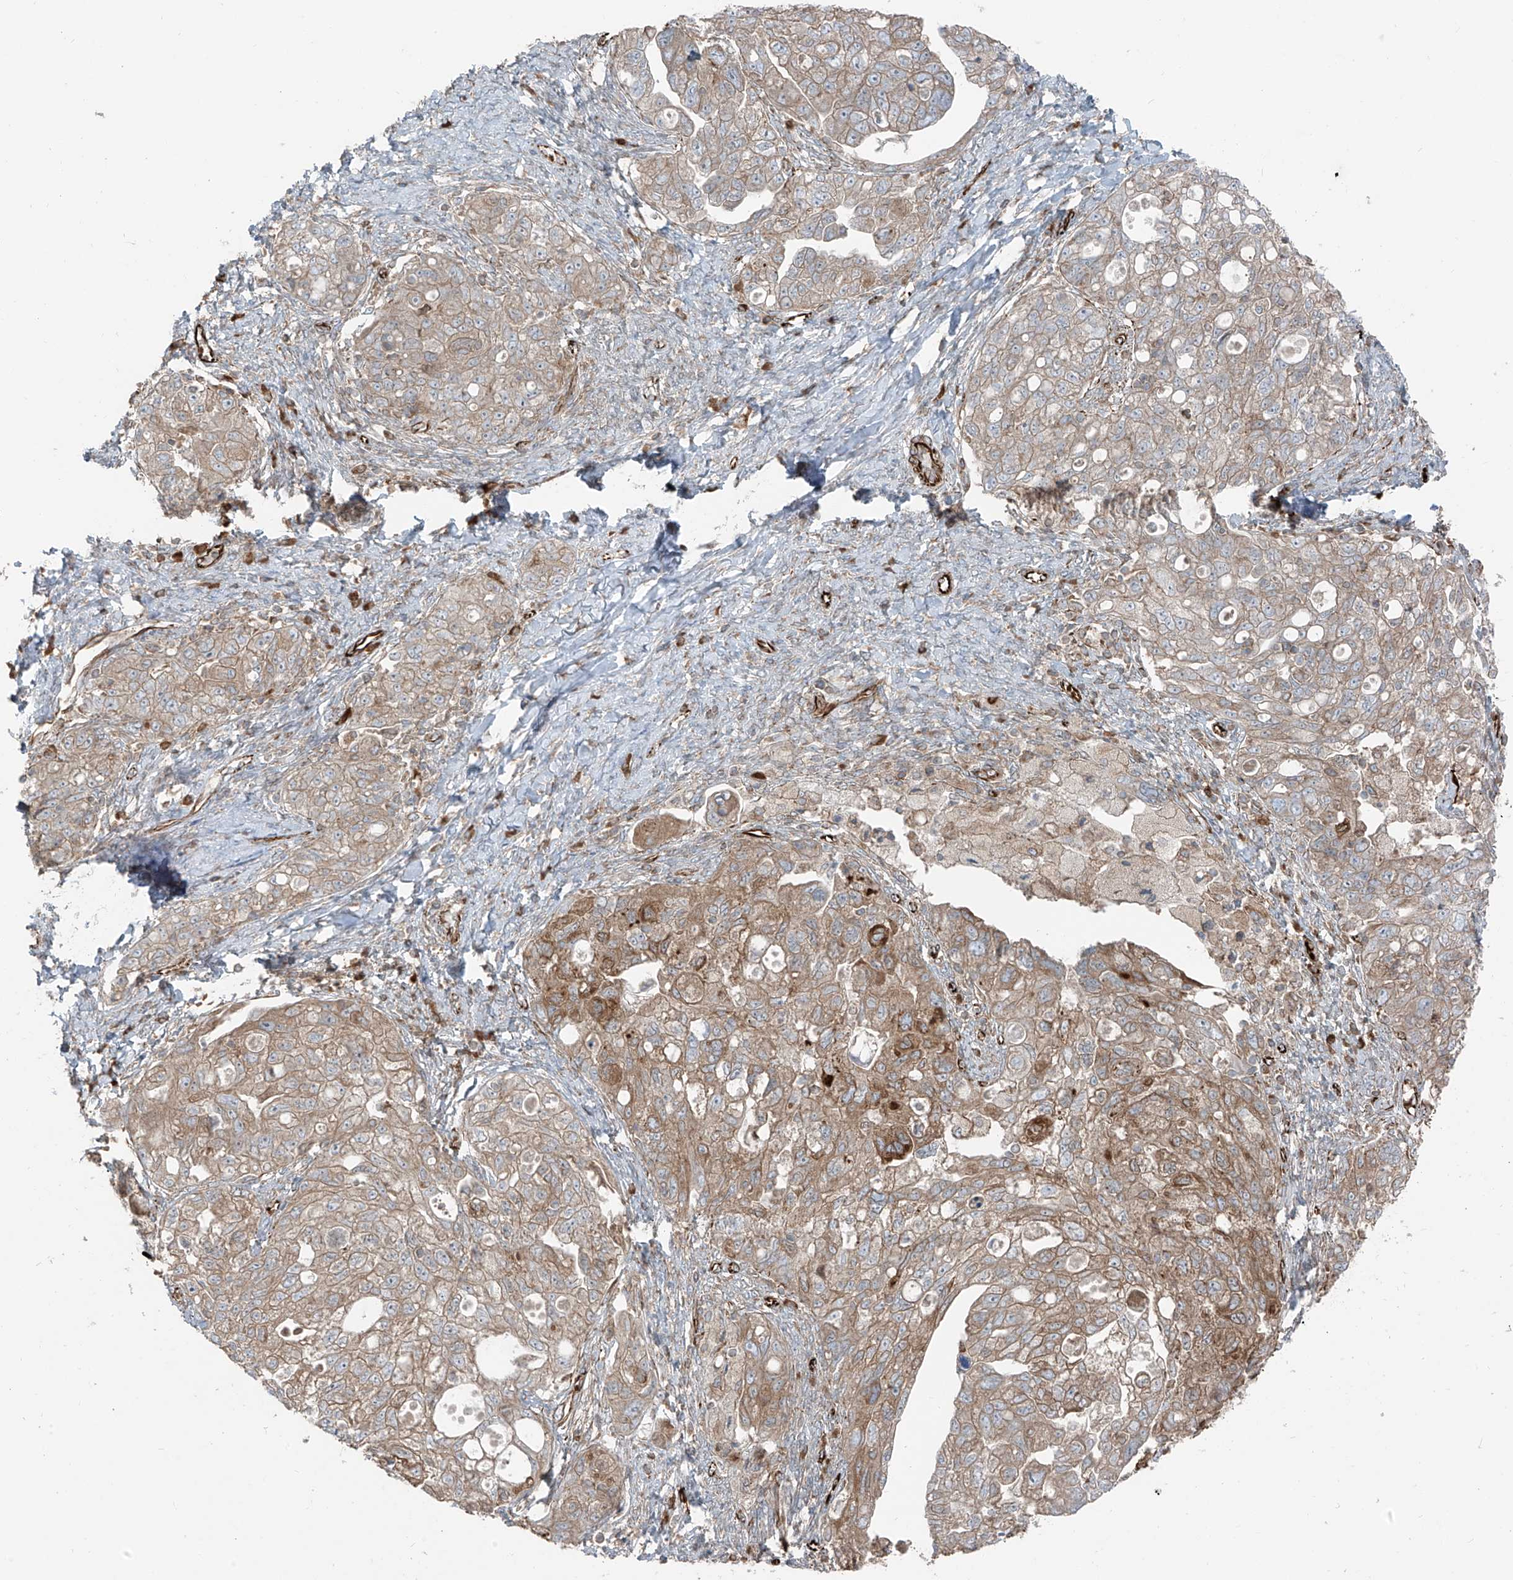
{"staining": {"intensity": "moderate", "quantity": "25%-75%", "location": "cytoplasmic/membranous"}, "tissue": "ovarian cancer", "cell_type": "Tumor cells", "image_type": "cancer", "snomed": [{"axis": "morphology", "description": "Carcinoma, NOS"}, {"axis": "morphology", "description": "Cystadenocarcinoma, serous, NOS"}, {"axis": "topography", "description": "Ovary"}], "caption": "Ovarian cancer stained with DAB IHC shows medium levels of moderate cytoplasmic/membranous staining in about 25%-75% of tumor cells.", "gene": "ERLEC1", "patient": {"sex": "female", "age": 69}}